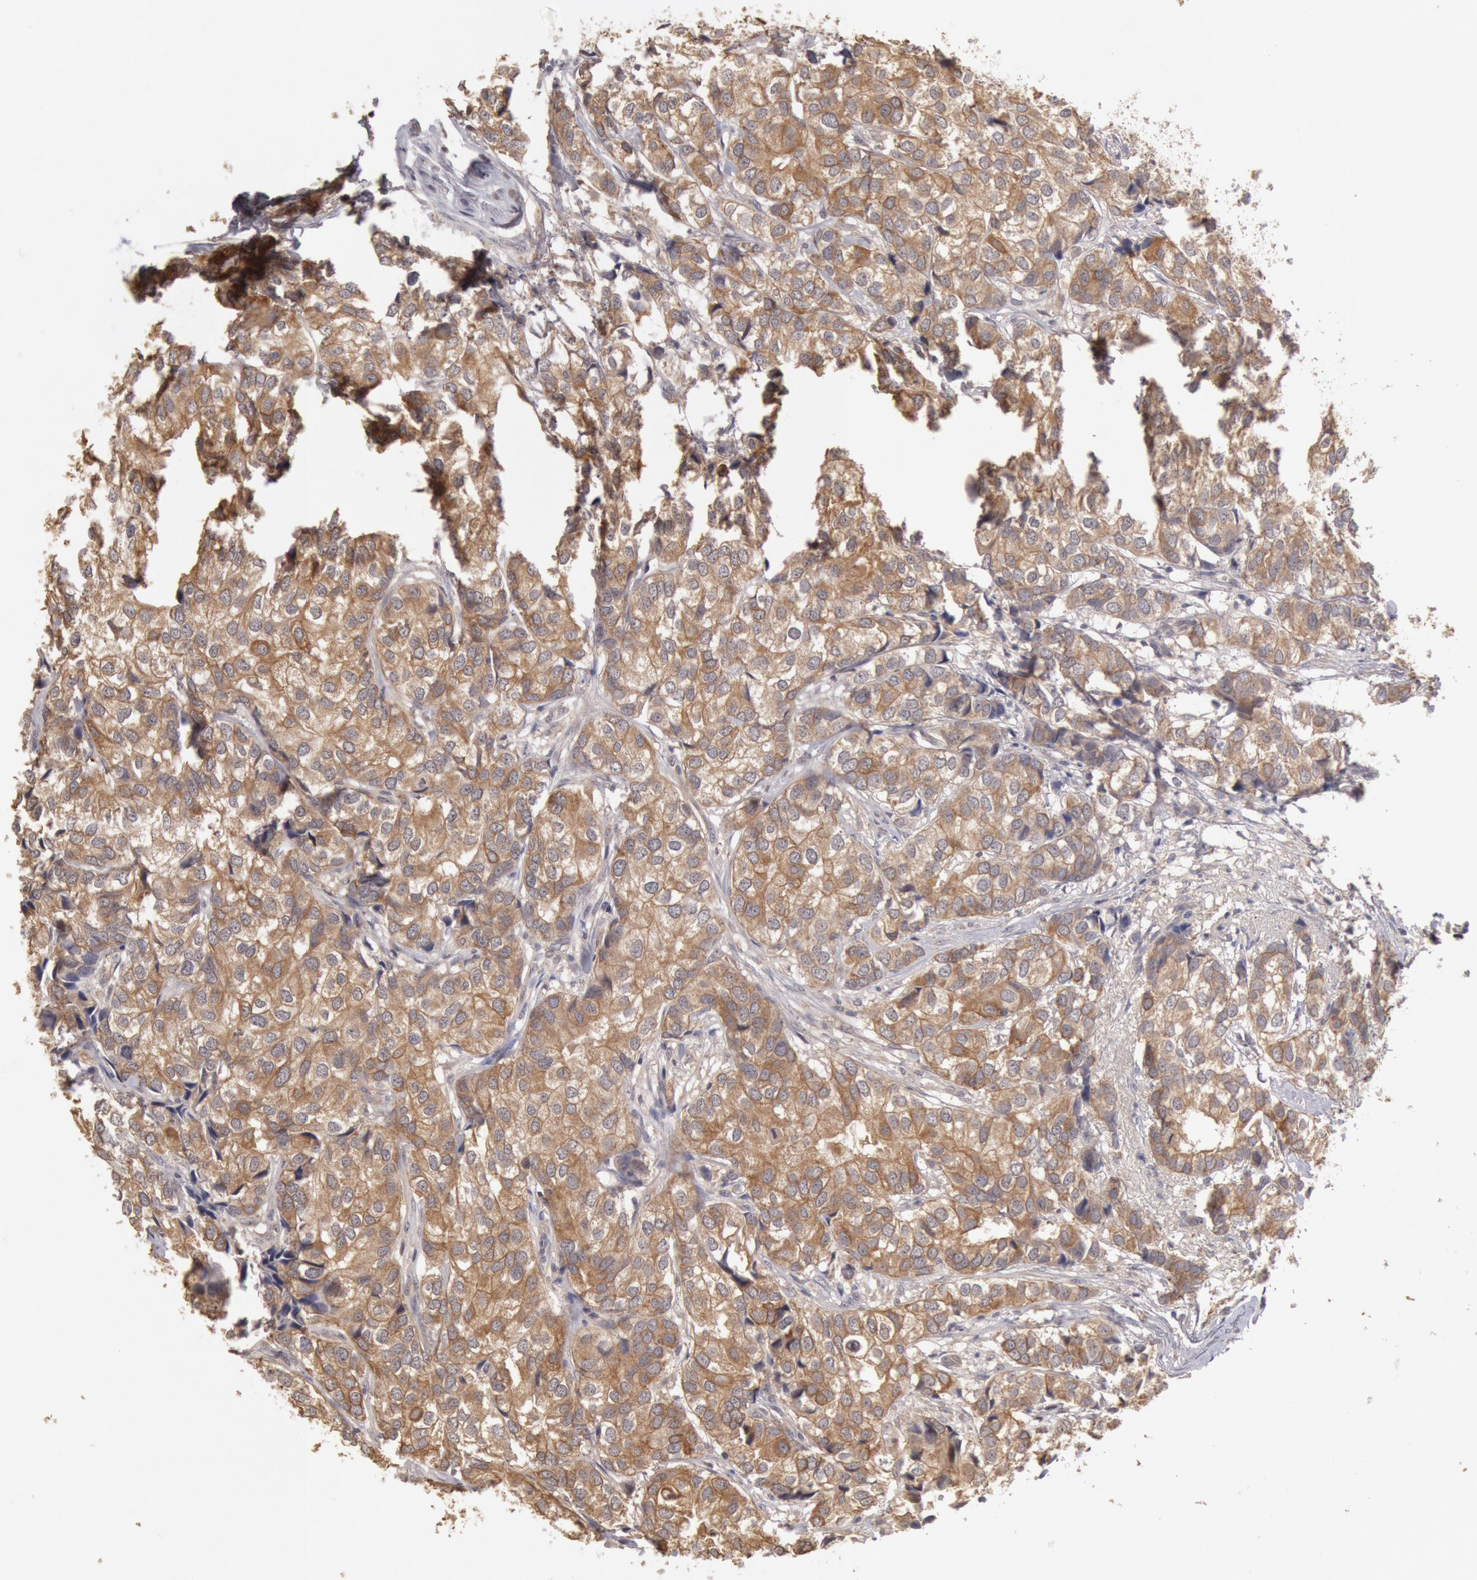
{"staining": {"intensity": "moderate", "quantity": ">75%", "location": "cytoplasmic/membranous"}, "tissue": "breast cancer", "cell_type": "Tumor cells", "image_type": "cancer", "snomed": [{"axis": "morphology", "description": "Duct carcinoma"}, {"axis": "topography", "description": "Breast"}], "caption": "Human breast cancer (invasive ductal carcinoma) stained for a protein (brown) reveals moderate cytoplasmic/membranous positive staining in about >75% of tumor cells.", "gene": "ZFP36L1", "patient": {"sex": "female", "age": 68}}